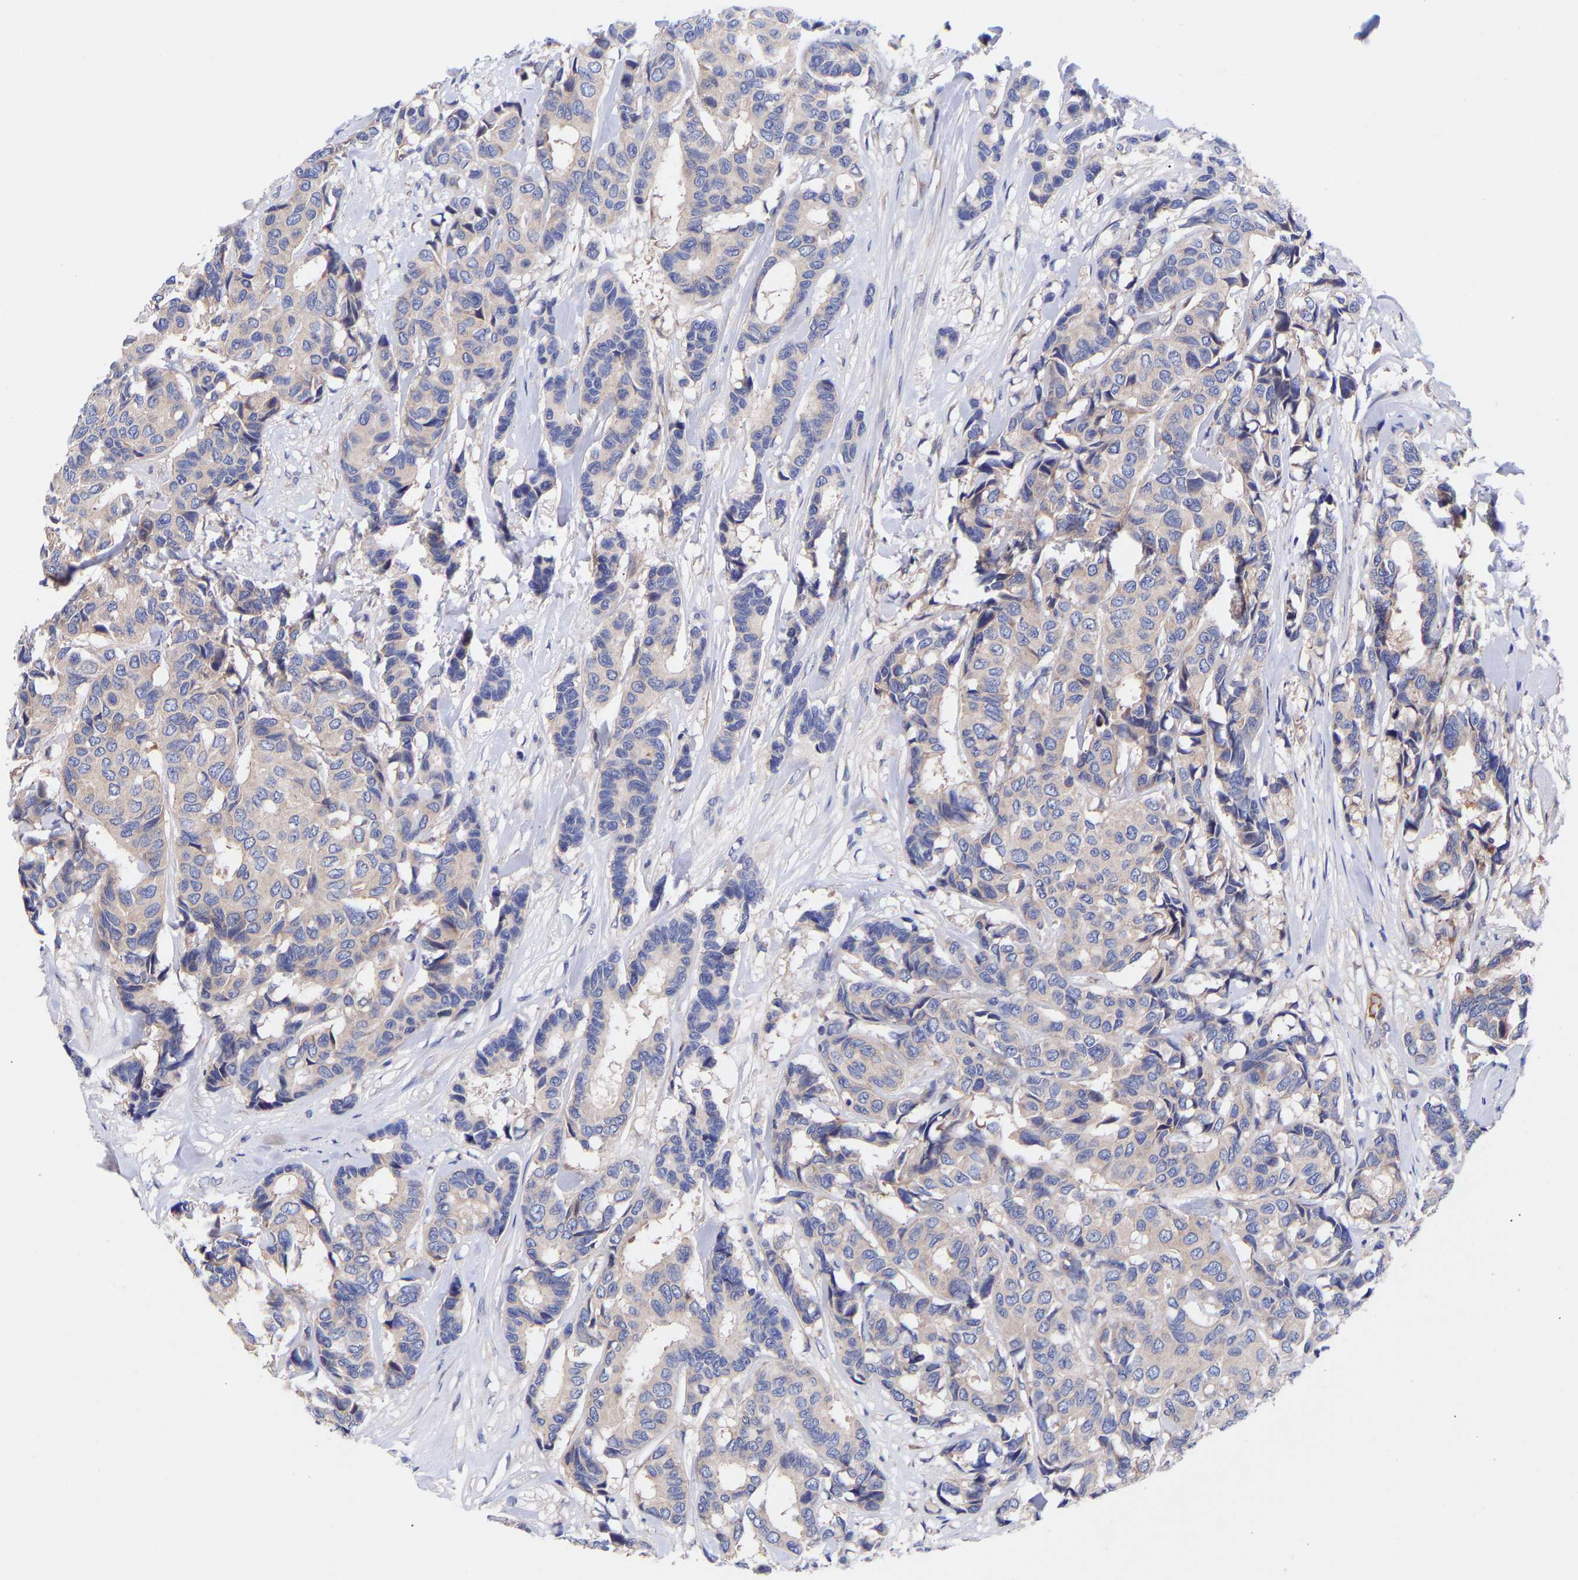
{"staining": {"intensity": "negative", "quantity": "none", "location": "none"}, "tissue": "breast cancer", "cell_type": "Tumor cells", "image_type": "cancer", "snomed": [{"axis": "morphology", "description": "Duct carcinoma"}, {"axis": "topography", "description": "Breast"}], "caption": "High magnification brightfield microscopy of breast infiltrating ductal carcinoma stained with DAB (3,3'-diaminobenzidine) (brown) and counterstained with hematoxylin (blue): tumor cells show no significant positivity. Brightfield microscopy of immunohistochemistry stained with DAB (brown) and hematoxylin (blue), captured at high magnification.", "gene": "AIMP2", "patient": {"sex": "female", "age": 87}}